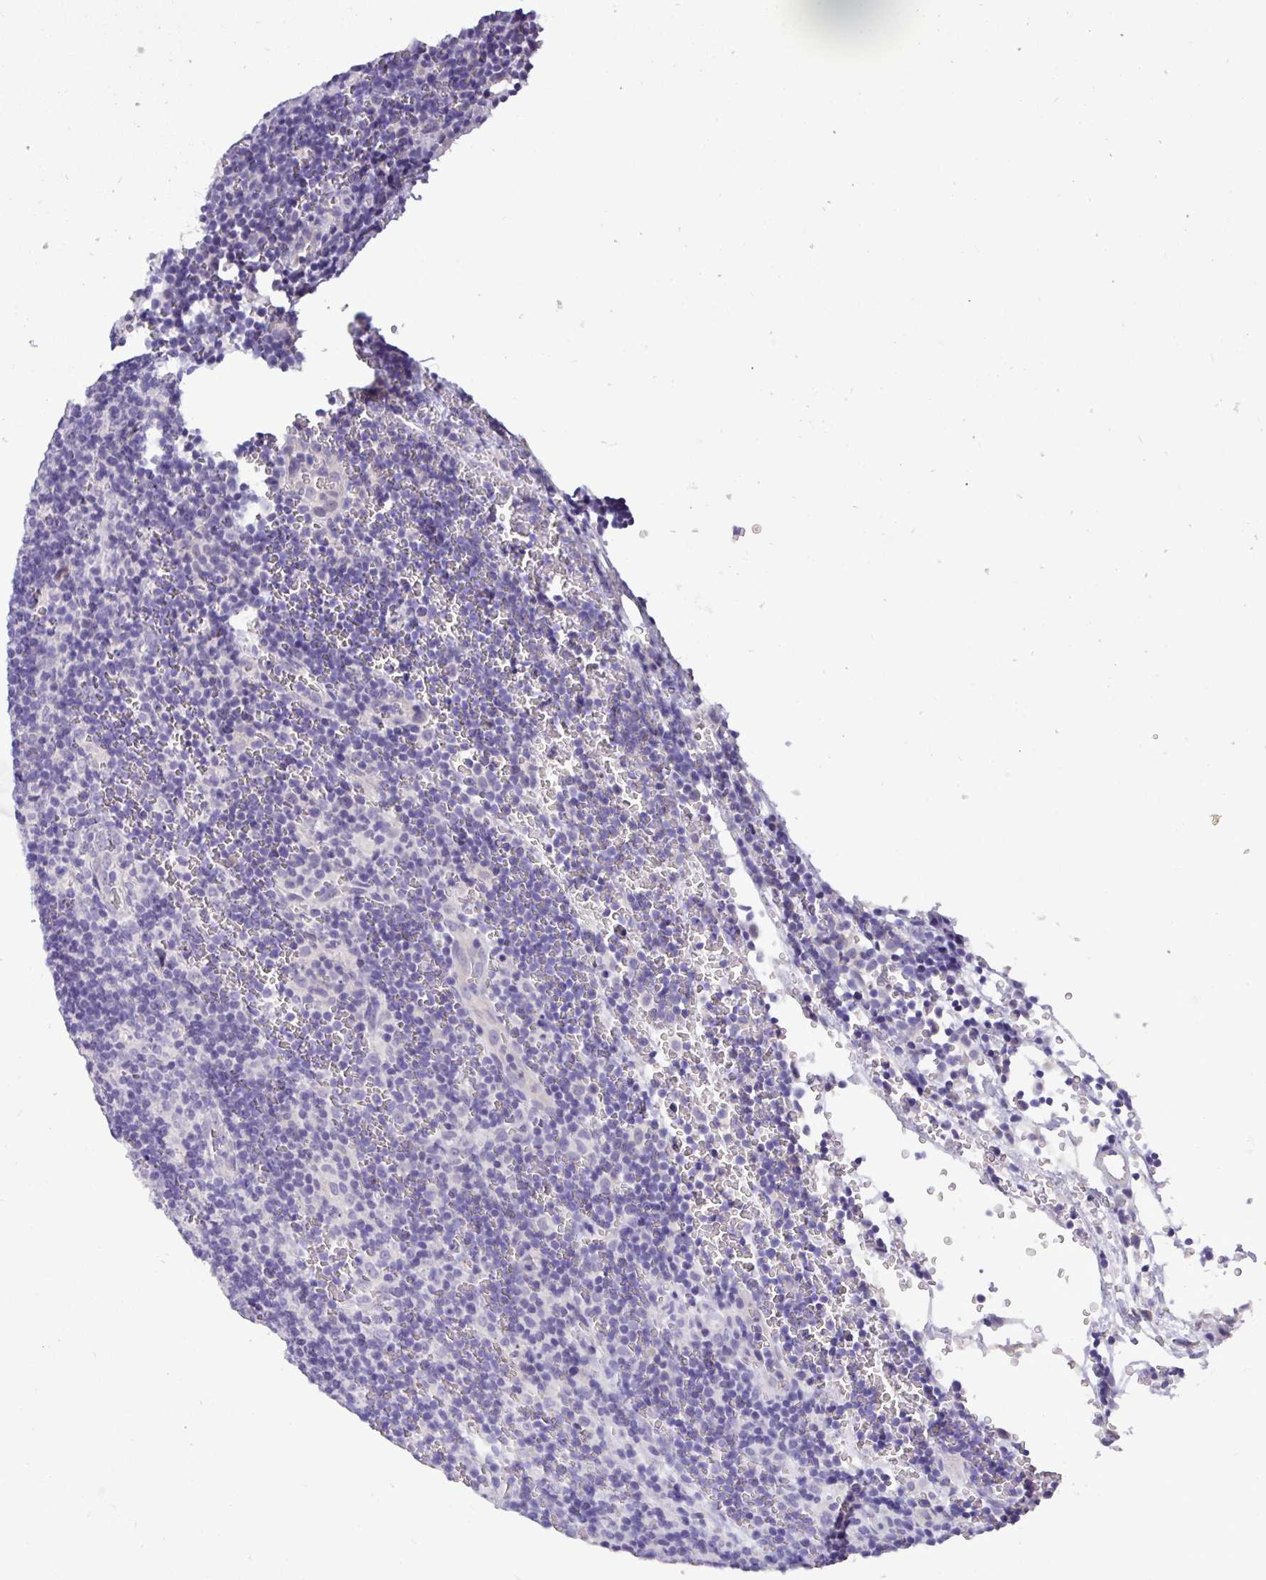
{"staining": {"intensity": "negative", "quantity": "none", "location": "none"}, "tissue": "lymphoma", "cell_type": "Tumor cells", "image_type": "cancer", "snomed": [{"axis": "morphology", "description": "Hodgkin's disease, NOS"}, {"axis": "topography", "description": "Lymph node"}], "caption": "Tumor cells show no significant staining in Hodgkin's disease.", "gene": "EPCAM", "patient": {"sex": "female", "age": 57}}